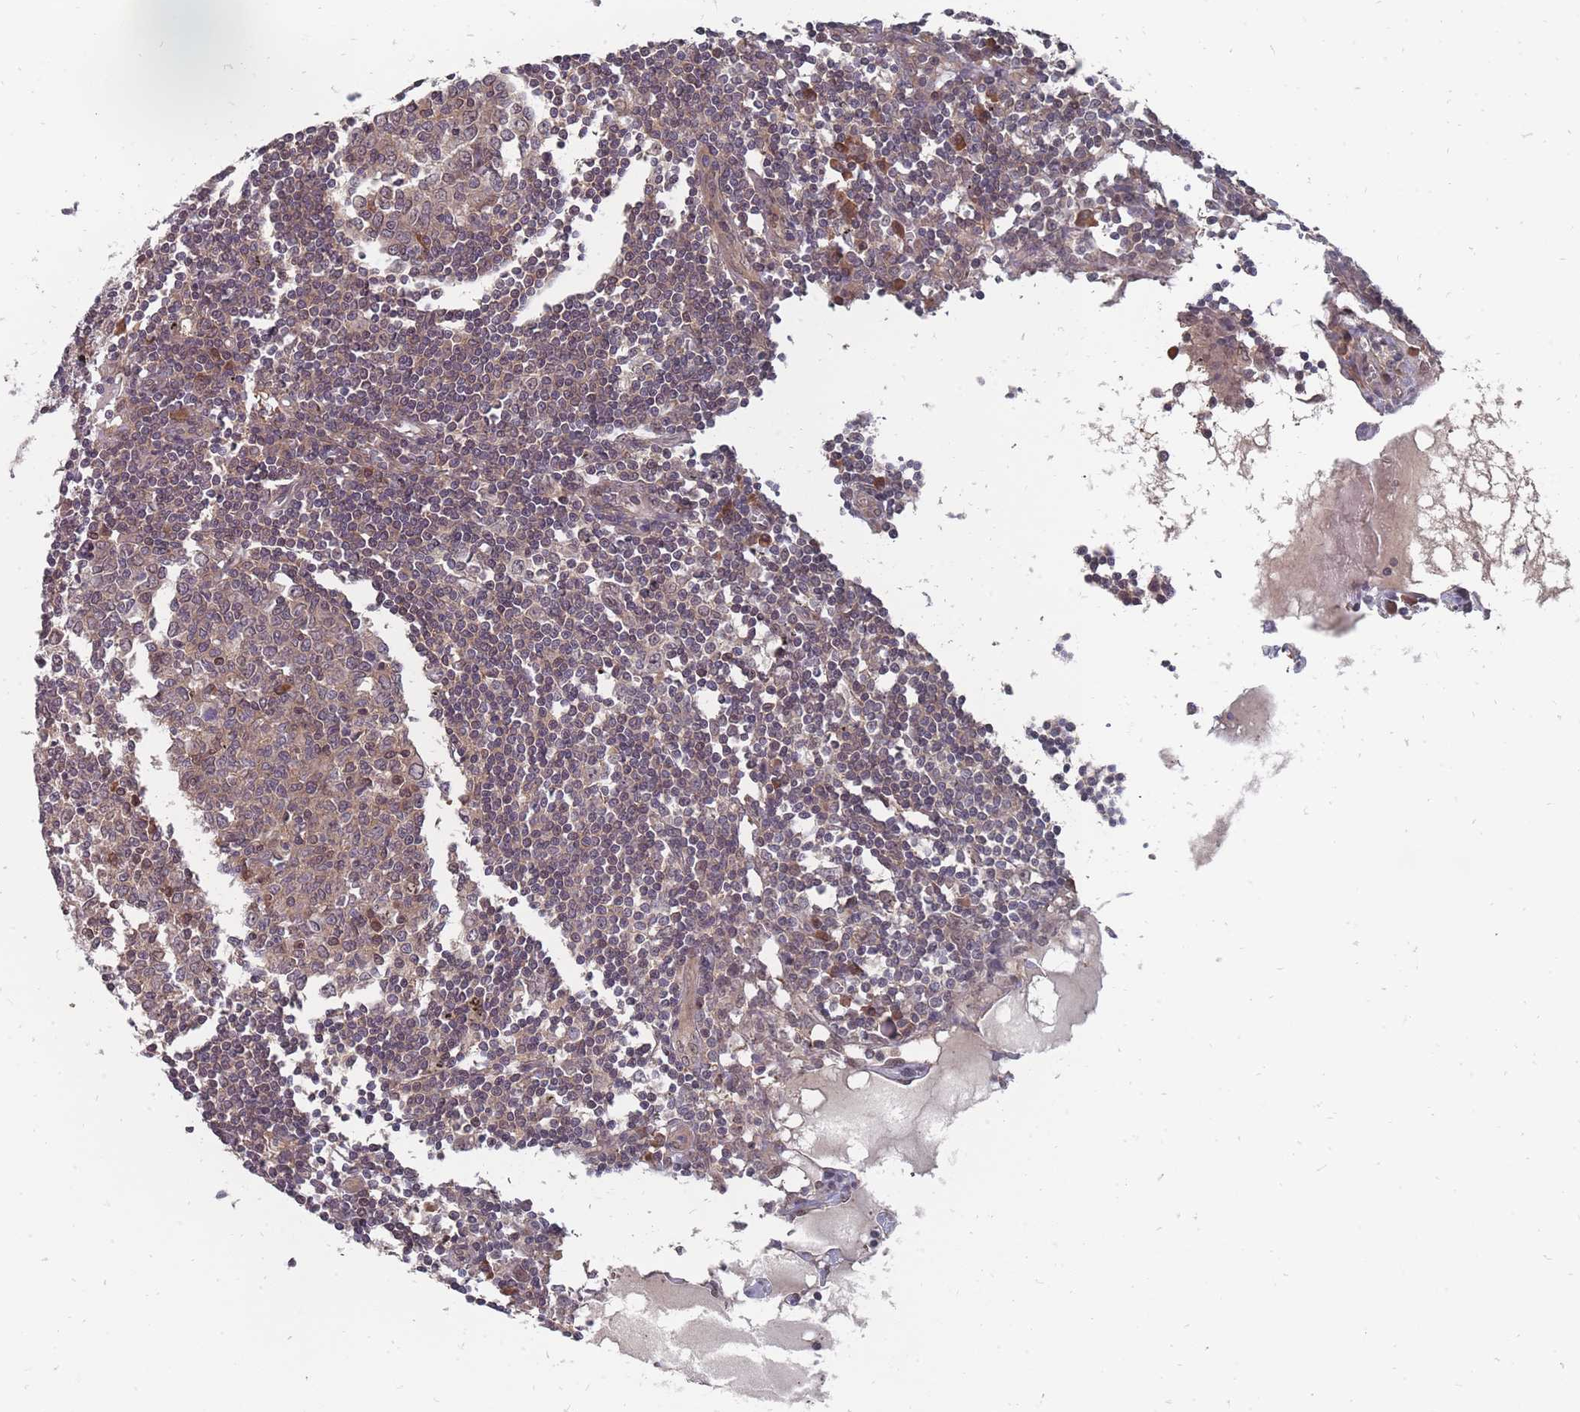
{"staining": {"intensity": "moderate", "quantity": "<25%", "location": "cytoplasmic/membranous,nuclear"}, "tissue": "lymph node", "cell_type": "Germinal center cells", "image_type": "normal", "snomed": [{"axis": "morphology", "description": "Normal tissue, NOS"}, {"axis": "topography", "description": "Lymph node"}], "caption": "This is a histology image of immunohistochemistry staining of unremarkable lymph node, which shows moderate expression in the cytoplasmic/membranous,nuclear of germinal center cells.", "gene": "NKD1", "patient": {"sex": "male", "age": 74}}